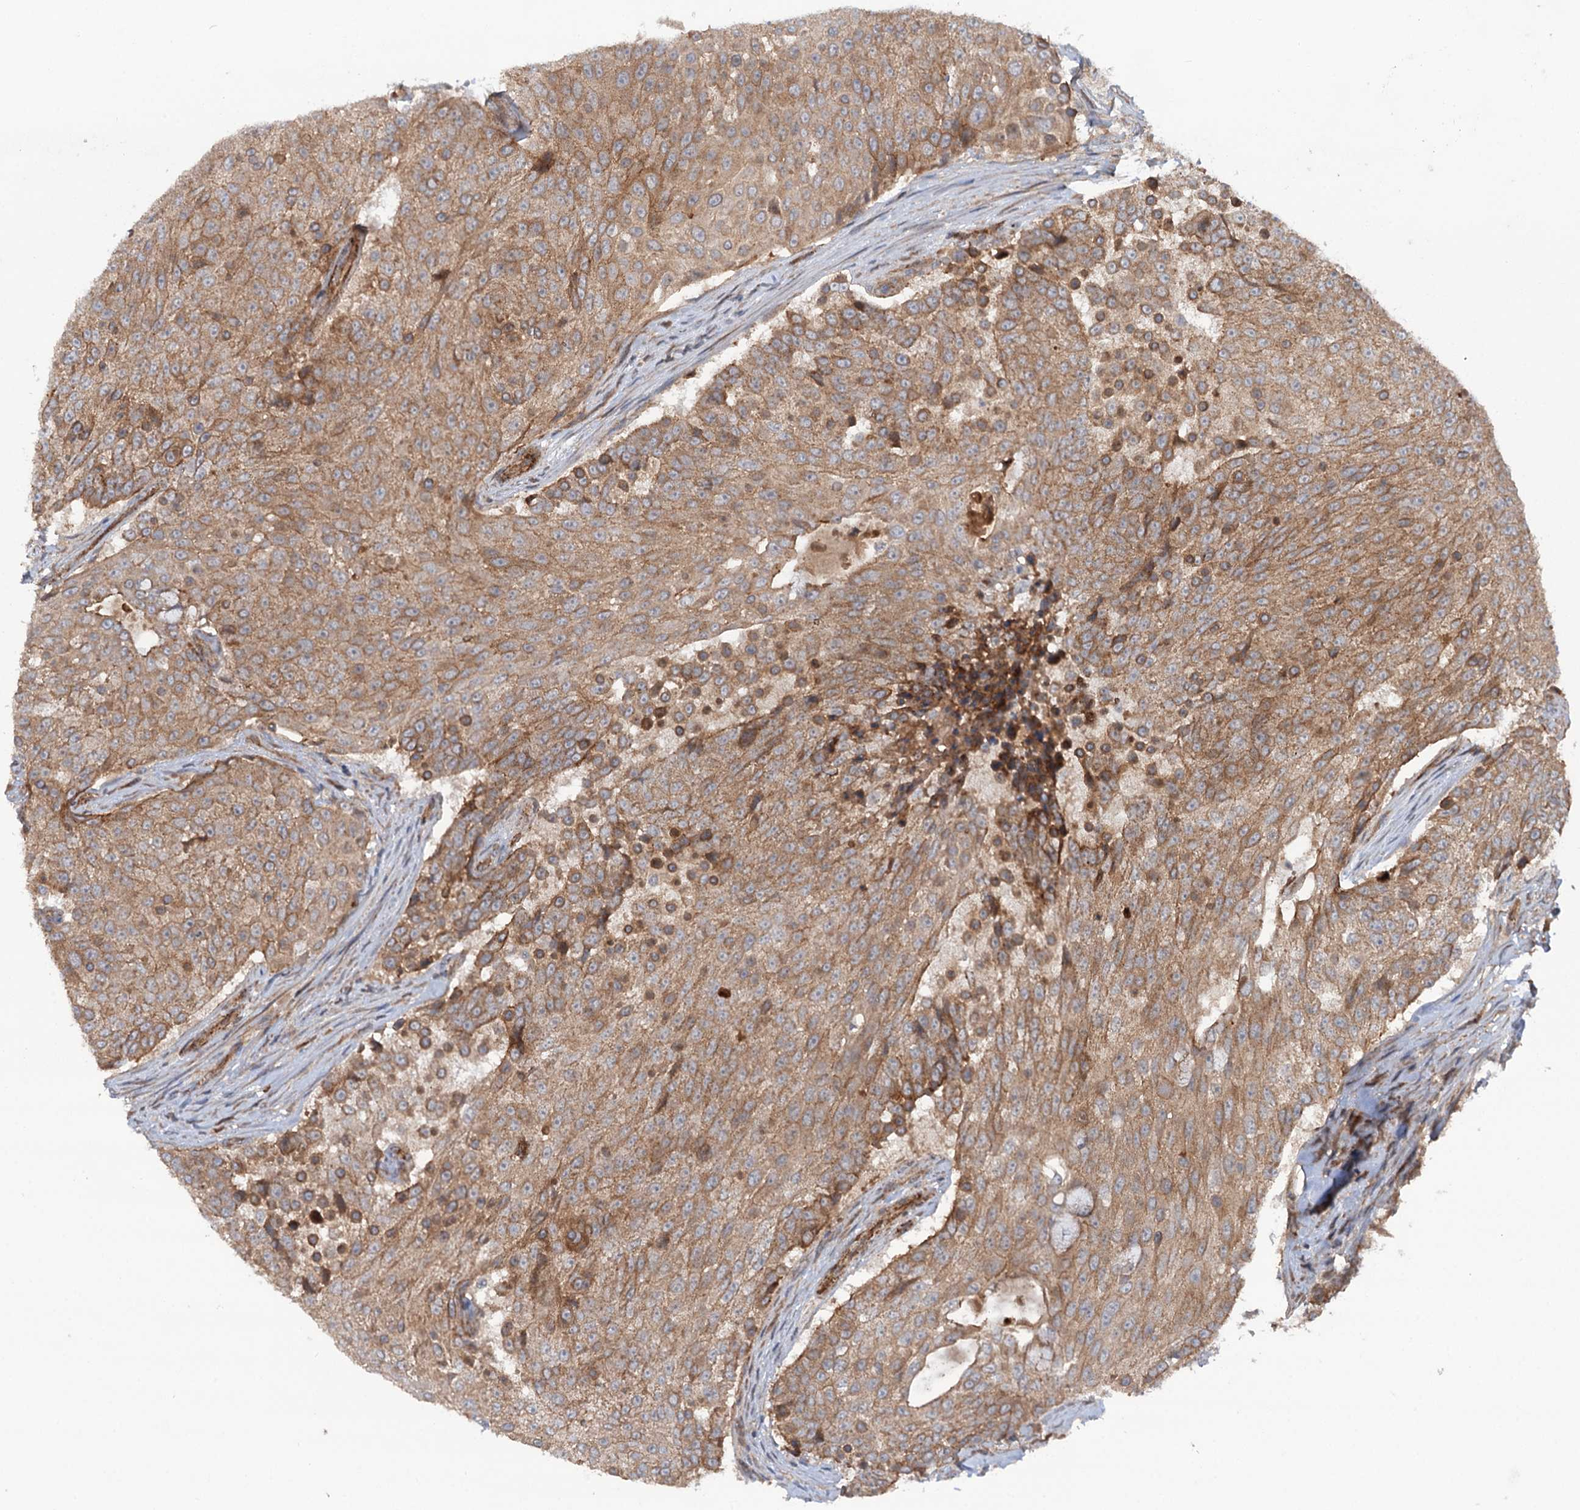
{"staining": {"intensity": "moderate", "quantity": ">75%", "location": "cytoplasmic/membranous"}, "tissue": "urothelial cancer", "cell_type": "Tumor cells", "image_type": "cancer", "snomed": [{"axis": "morphology", "description": "Urothelial carcinoma, High grade"}, {"axis": "topography", "description": "Urinary bladder"}], "caption": "Immunohistochemical staining of high-grade urothelial carcinoma shows medium levels of moderate cytoplasmic/membranous staining in approximately >75% of tumor cells. The staining was performed using DAB to visualize the protein expression in brown, while the nuclei were stained in blue with hematoxylin (Magnification: 20x).", "gene": "ADGRG4", "patient": {"sex": "female", "age": 63}}